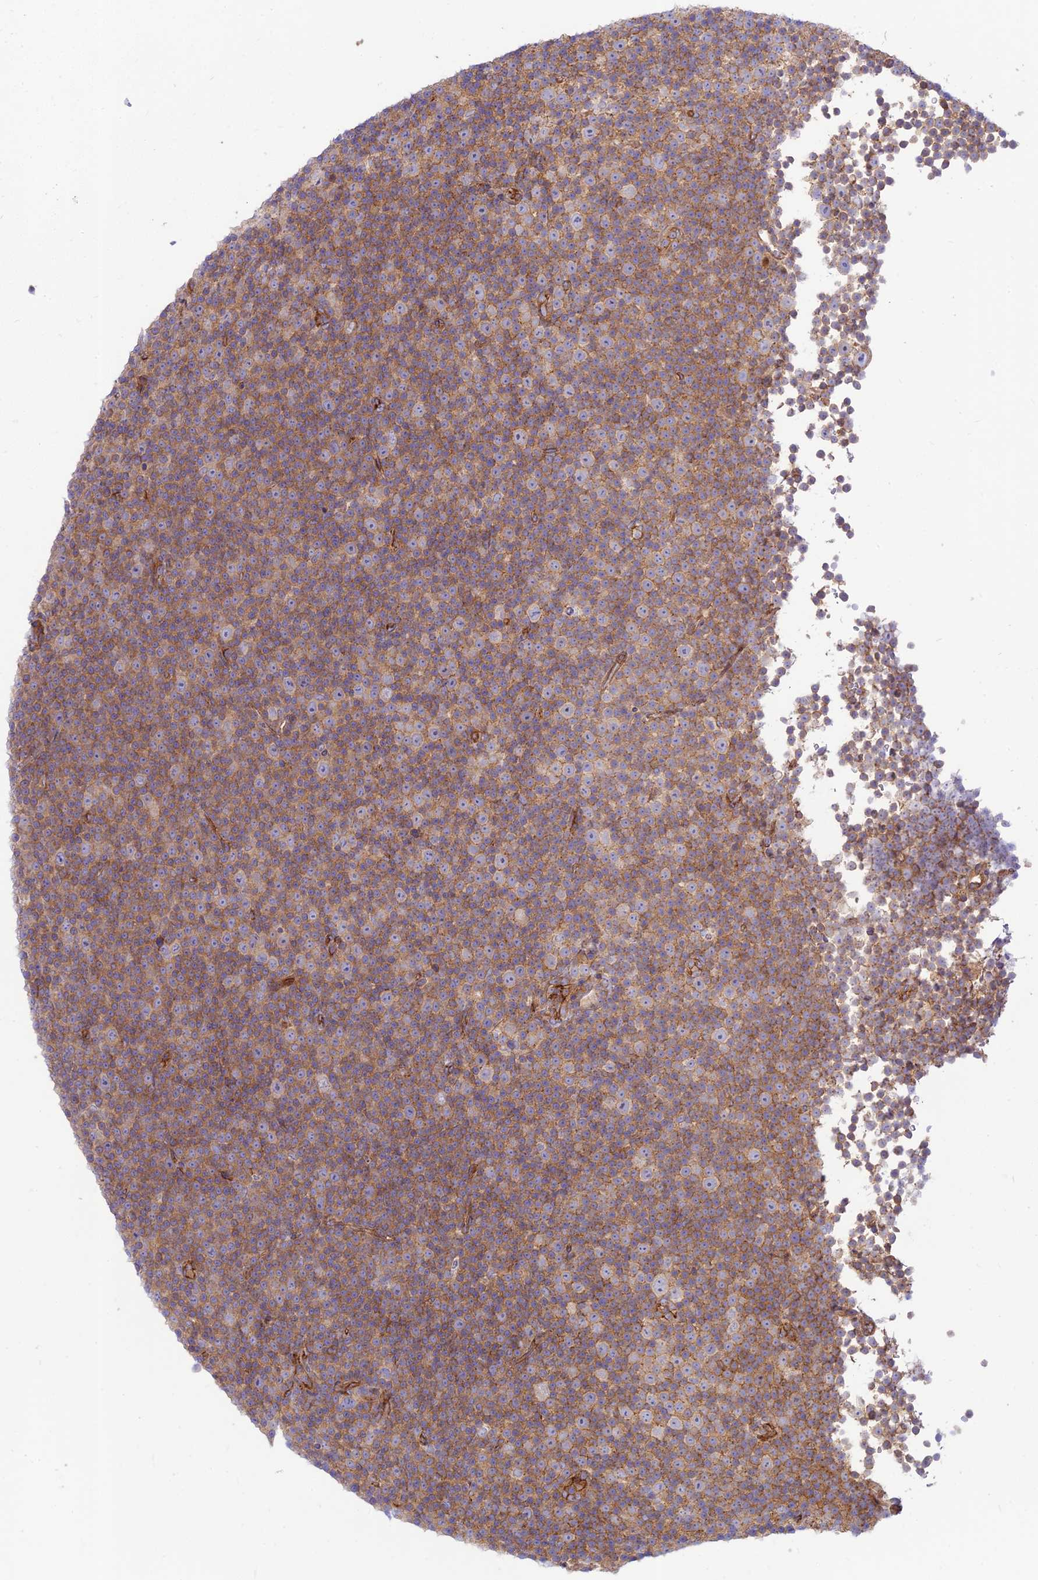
{"staining": {"intensity": "moderate", "quantity": ">75%", "location": "cytoplasmic/membranous"}, "tissue": "lymphoma", "cell_type": "Tumor cells", "image_type": "cancer", "snomed": [{"axis": "morphology", "description": "Malignant lymphoma, non-Hodgkin's type, Low grade"}, {"axis": "topography", "description": "Lymph node"}], "caption": "This image displays IHC staining of low-grade malignant lymphoma, non-Hodgkin's type, with medium moderate cytoplasmic/membranous positivity in about >75% of tumor cells.", "gene": "PIMREG", "patient": {"sex": "female", "age": 67}}